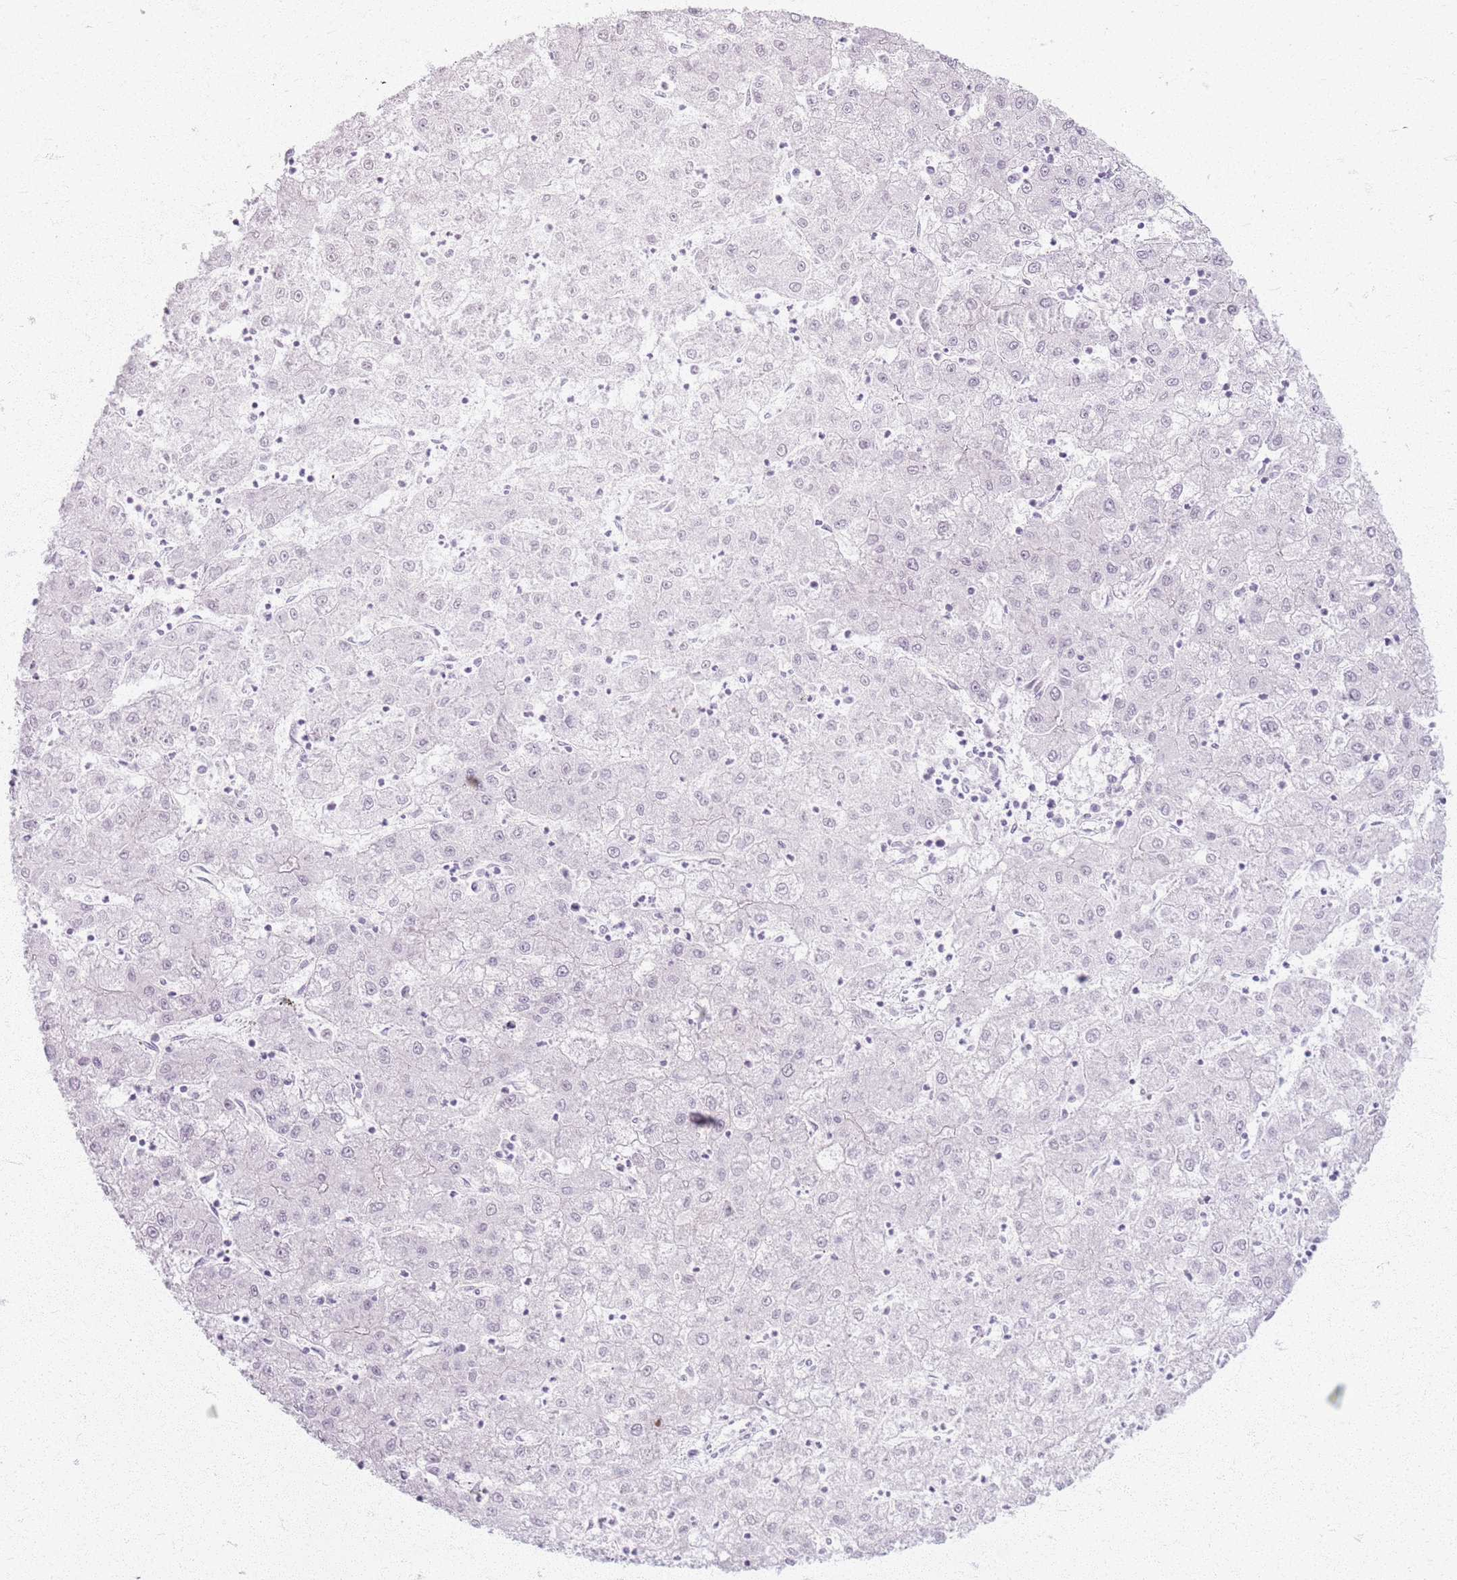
{"staining": {"intensity": "negative", "quantity": "none", "location": "none"}, "tissue": "liver cancer", "cell_type": "Tumor cells", "image_type": "cancer", "snomed": [{"axis": "morphology", "description": "Carcinoma, Hepatocellular, NOS"}, {"axis": "topography", "description": "Liver"}], "caption": "Immunohistochemistry photomicrograph of liver cancer stained for a protein (brown), which displays no positivity in tumor cells.", "gene": "KCNA5", "patient": {"sex": "male", "age": 72}}